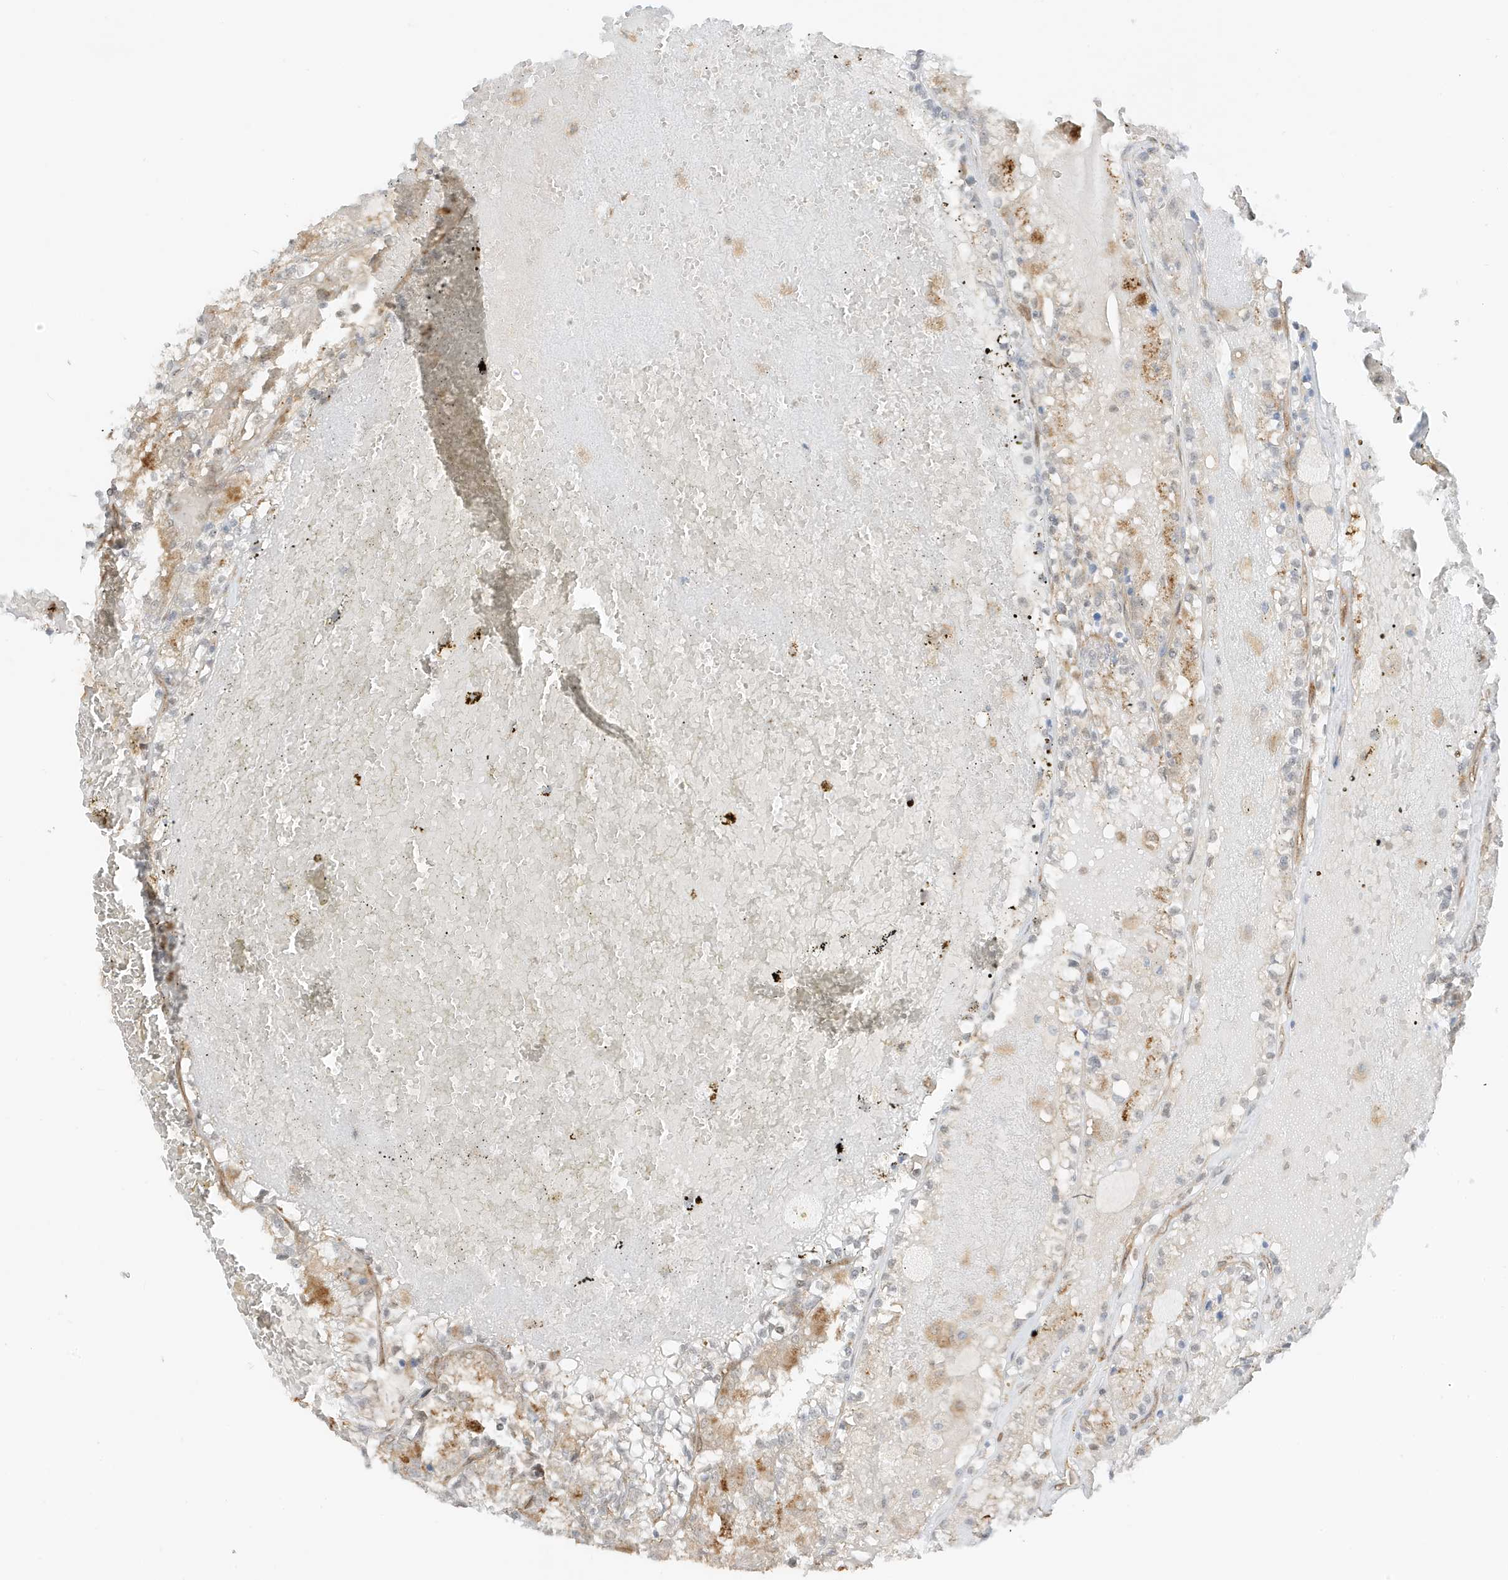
{"staining": {"intensity": "moderate", "quantity": "<25%", "location": "cytoplasmic/membranous"}, "tissue": "renal cancer", "cell_type": "Tumor cells", "image_type": "cancer", "snomed": [{"axis": "morphology", "description": "Adenocarcinoma, NOS"}, {"axis": "topography", "description": "Kidney"}], "caption": "A low amount of moderate cytoplasmic/membranous staining is seen in approximately <25% of tumor cells in renal cancer tissue. Nuclei are stained in blue.", "gene": "UBAP2L", "patient": {"sex": "female", "age": 56}}